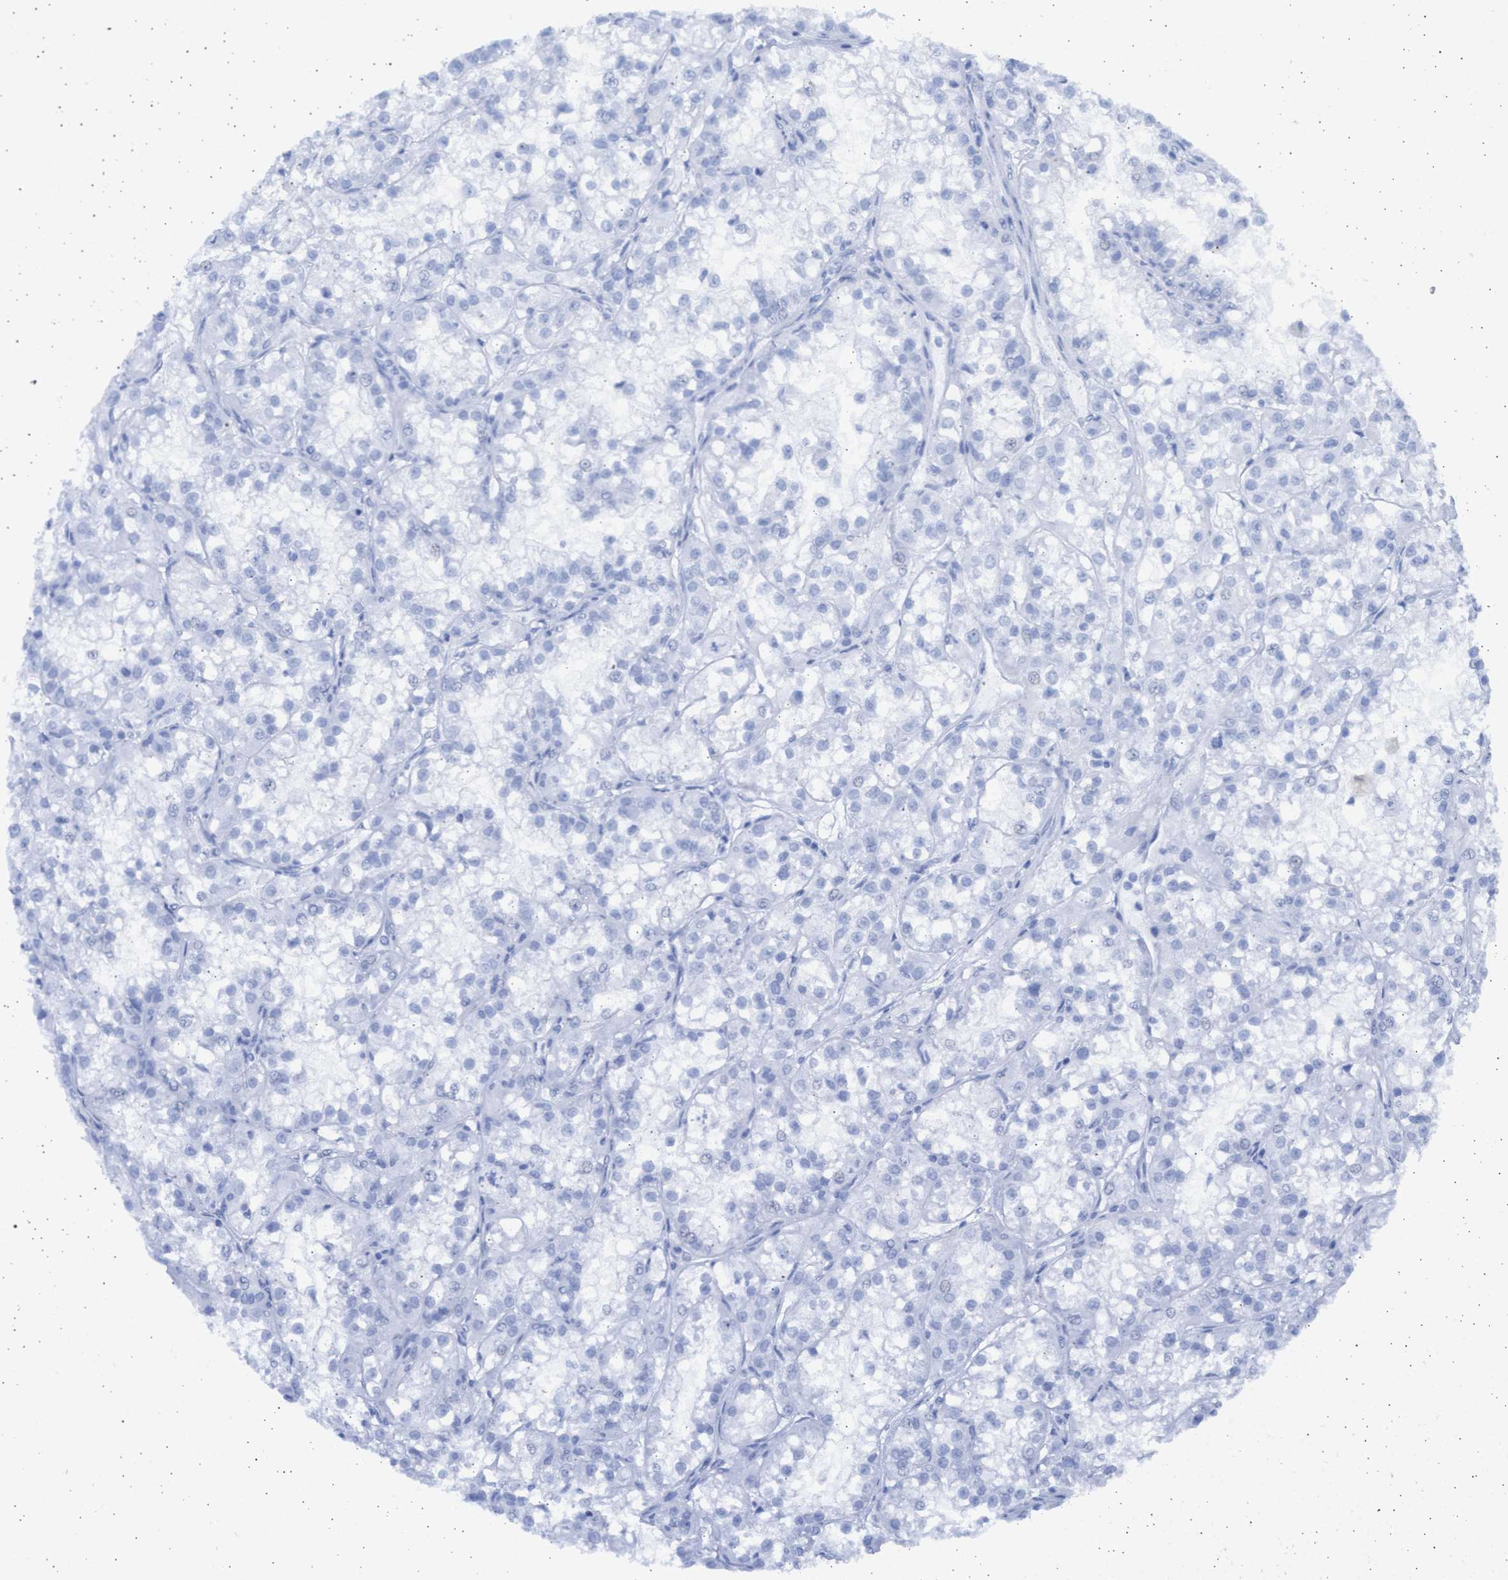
{"staining": {"intensity": "negative", "quantity": "none", "location": "none"}, "tissue": "renal cancer", "cell_type": "Tumor cells", "image_type": "cancer", "snomed": [{"axis": "morphology", "description": "Adenocarcinoma, NOS"}, {"axis": "topography", "description": "Kidney"}], "caption": "Histopathology image shows no significant protein staining in tumor cells of adenocarcinoma (renal).", "gene": "ALDOC", "patient": {"sex": "female", "age": 52}}